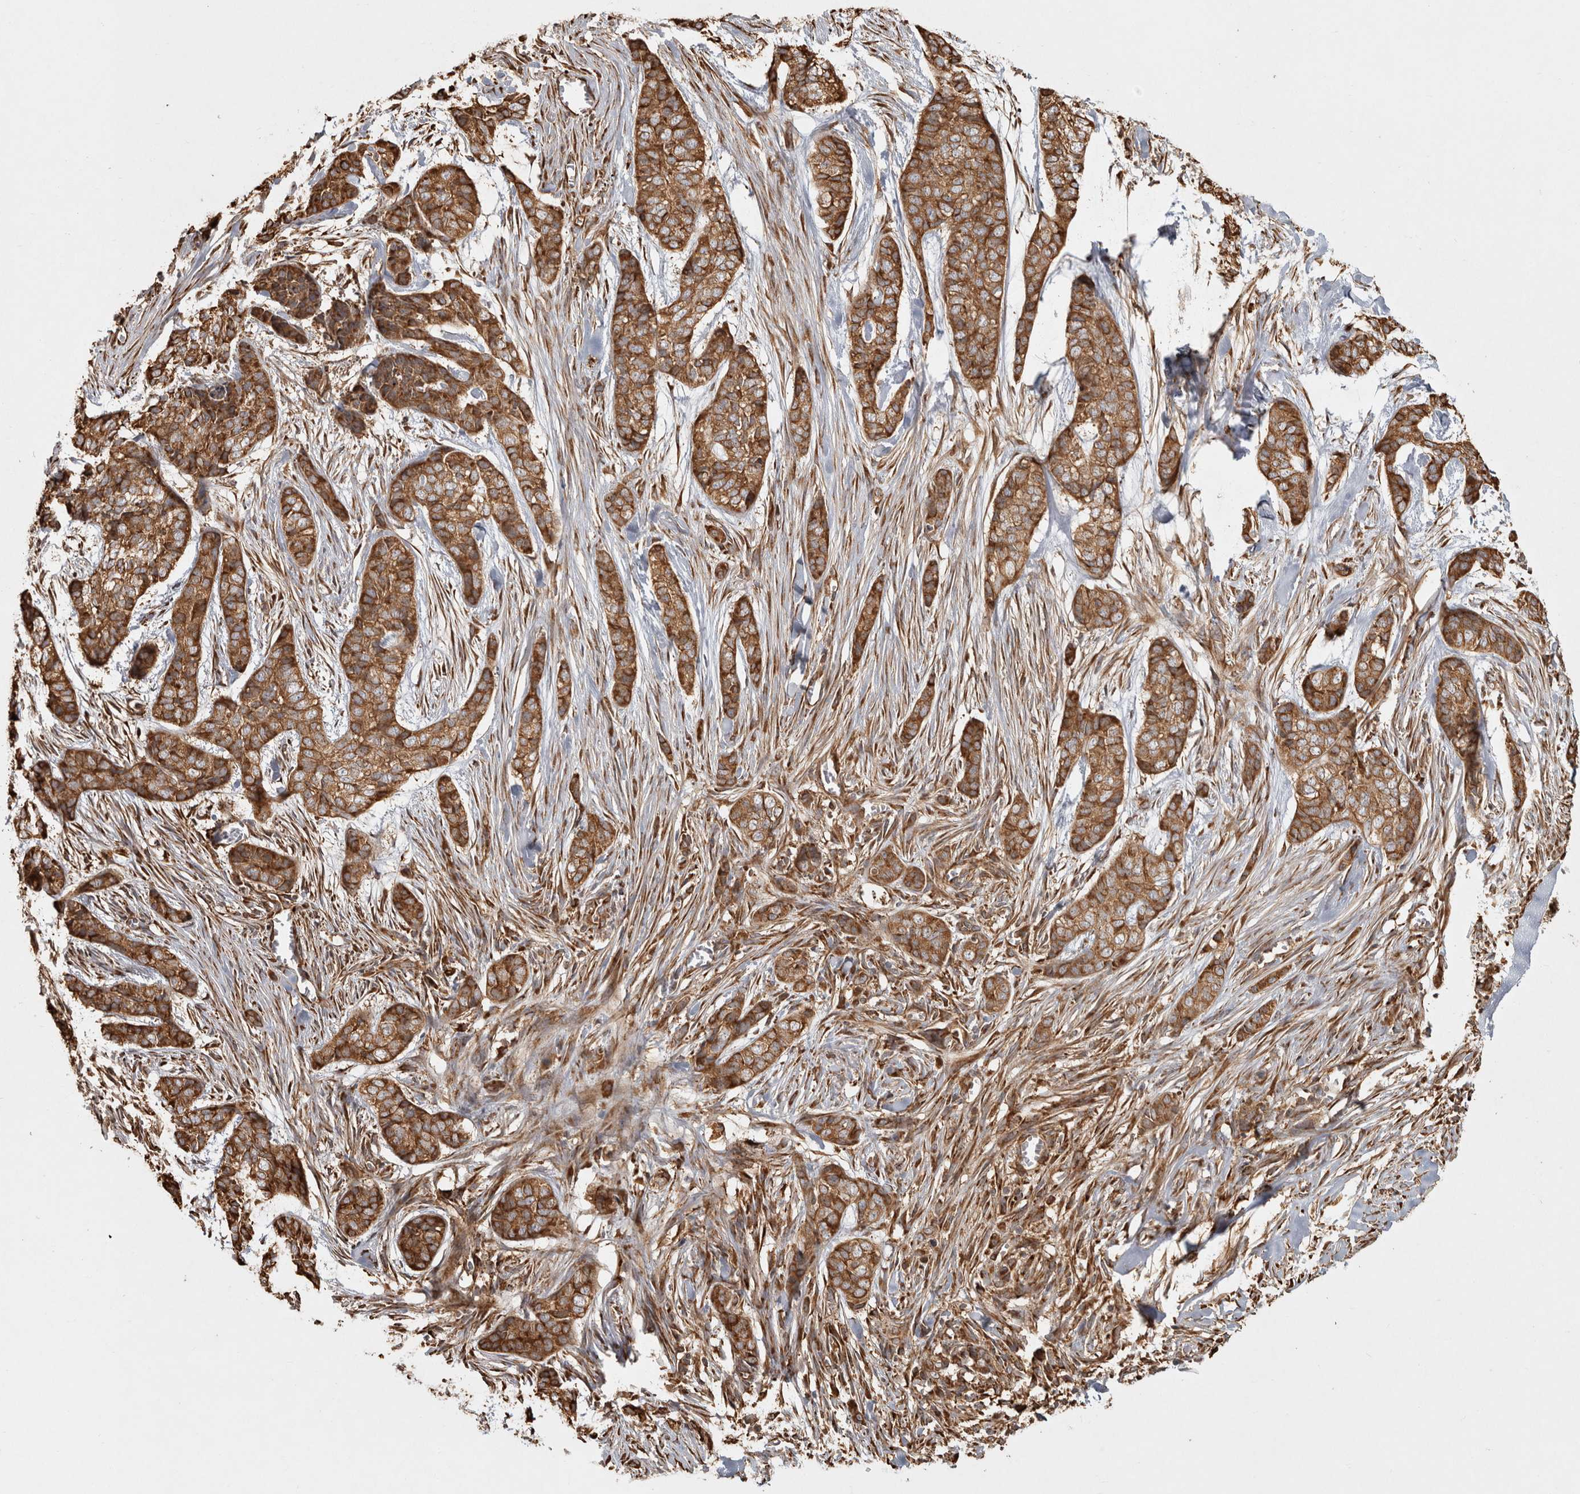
{"staining": {"intensity": "strong", "quantity": ">75%", "location": "cytoplasmic/membranous"}, "tissue": "skin cancer", "cell_type": "Tumor cells", "image_type": "cancer", "snomed": [{"axis": "morphology", "description": "Basal cell carcinoma"}, {"axis": "topography", "description": "Skin"}], "caption": "Strong cytoplasmic/membranous staining for a protein is present in about >75% of tumor cells of skin cancer using immunohistochemistry (IHC).", "gene": "CAMSAP2", "patient": {"sex": "female", "age": 64}}